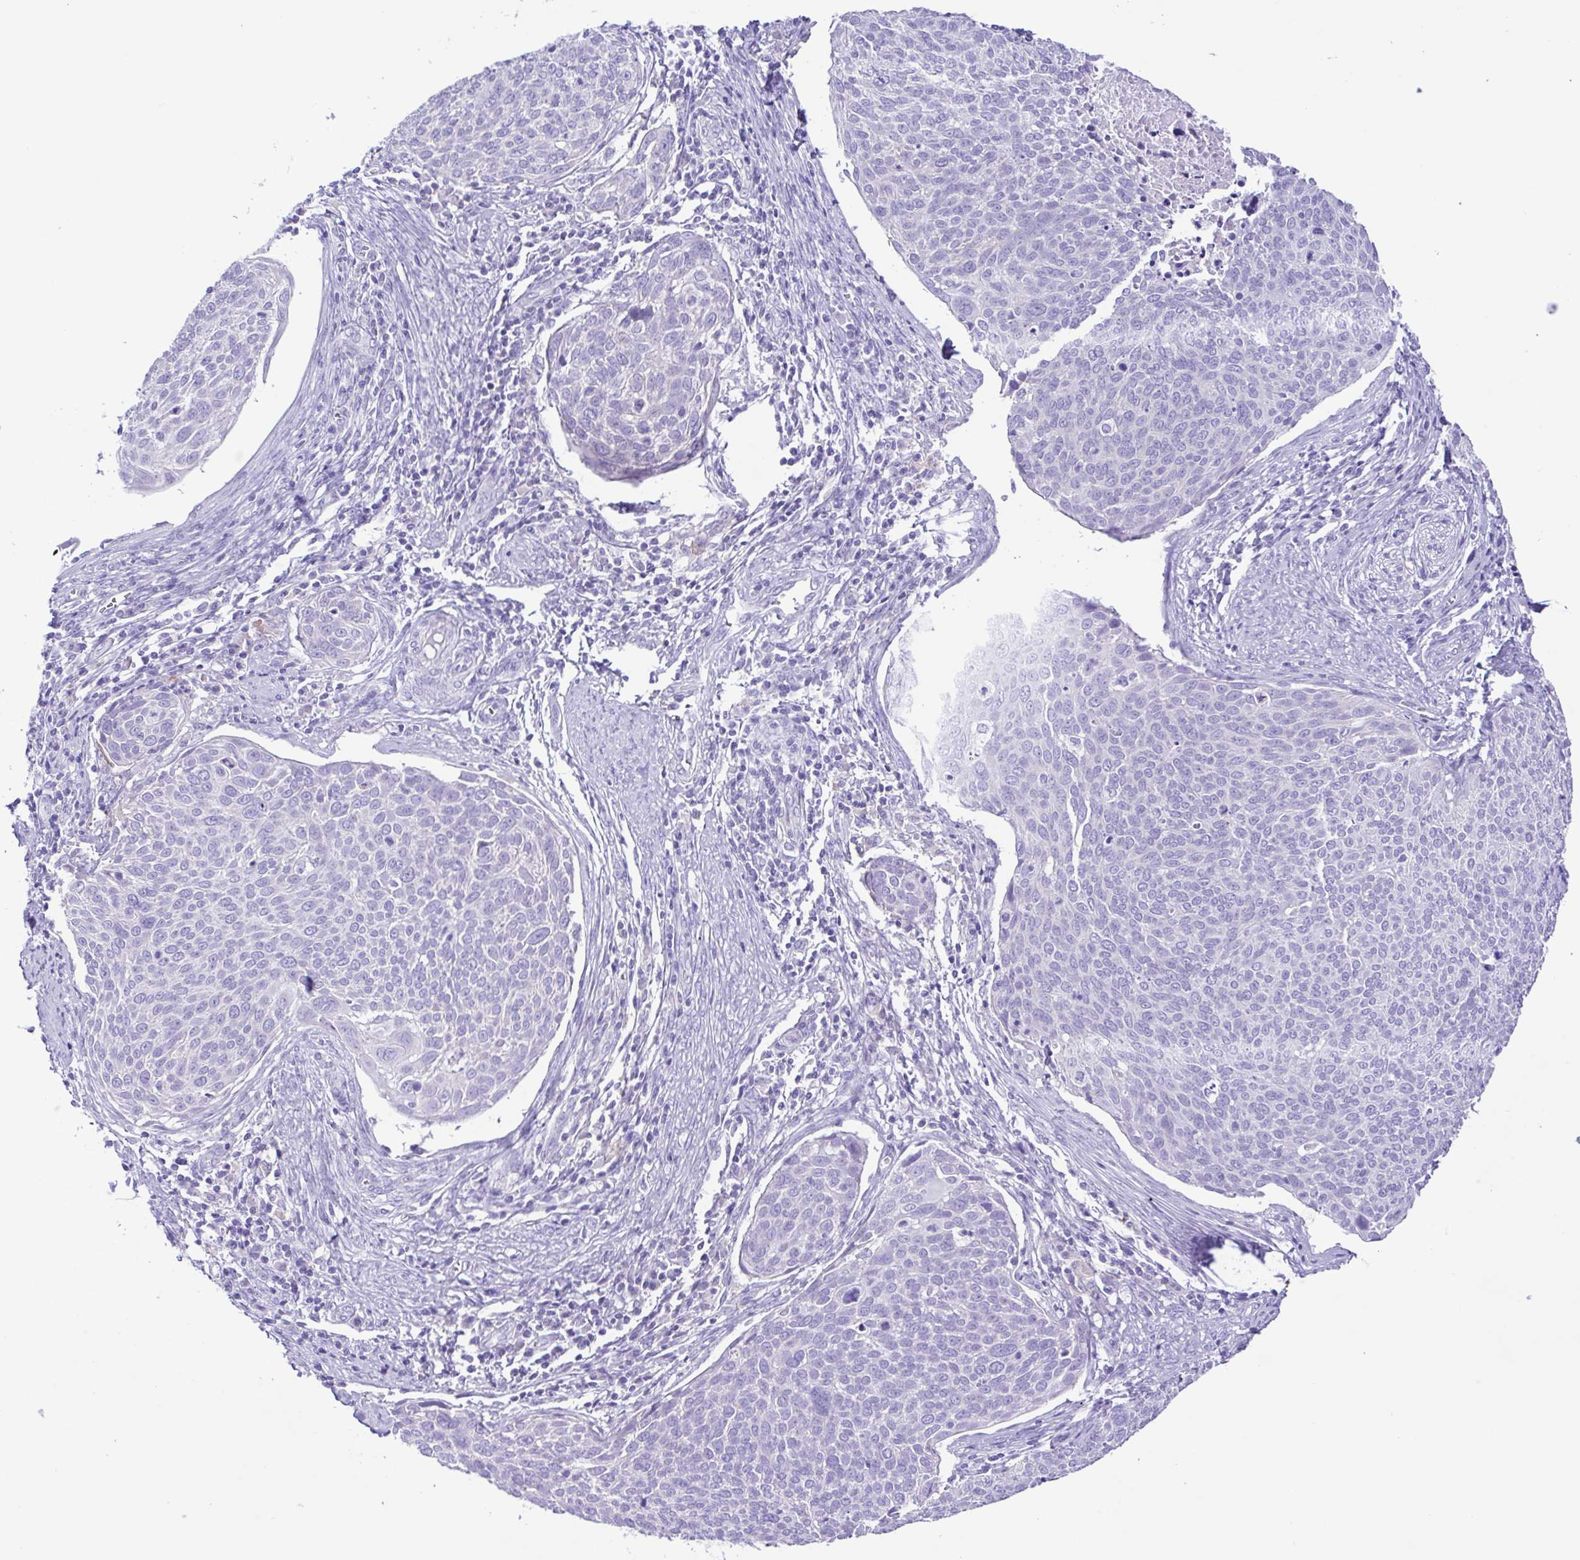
{"staining": {"intensity": "negative", "quantity": "none", "location": "none"}, "tissue": "cervical cancer", "cell_type": "Tumor cells", "image_type": "cancer", "snomed": [{"axis": "morphology", "description": "Squamous cell carcinoma, NOS"}, {"axis": "topography", "description": "Cervix"}], "caption": "Immunohistochemistry (IHC) of cervical cancer (squamous cell carcinoma) demonstrates no expression in tumor cells. (DAB IHC, high magnification).", "gene": "CD72", "patient": {"sex": "female", "age": 39}}